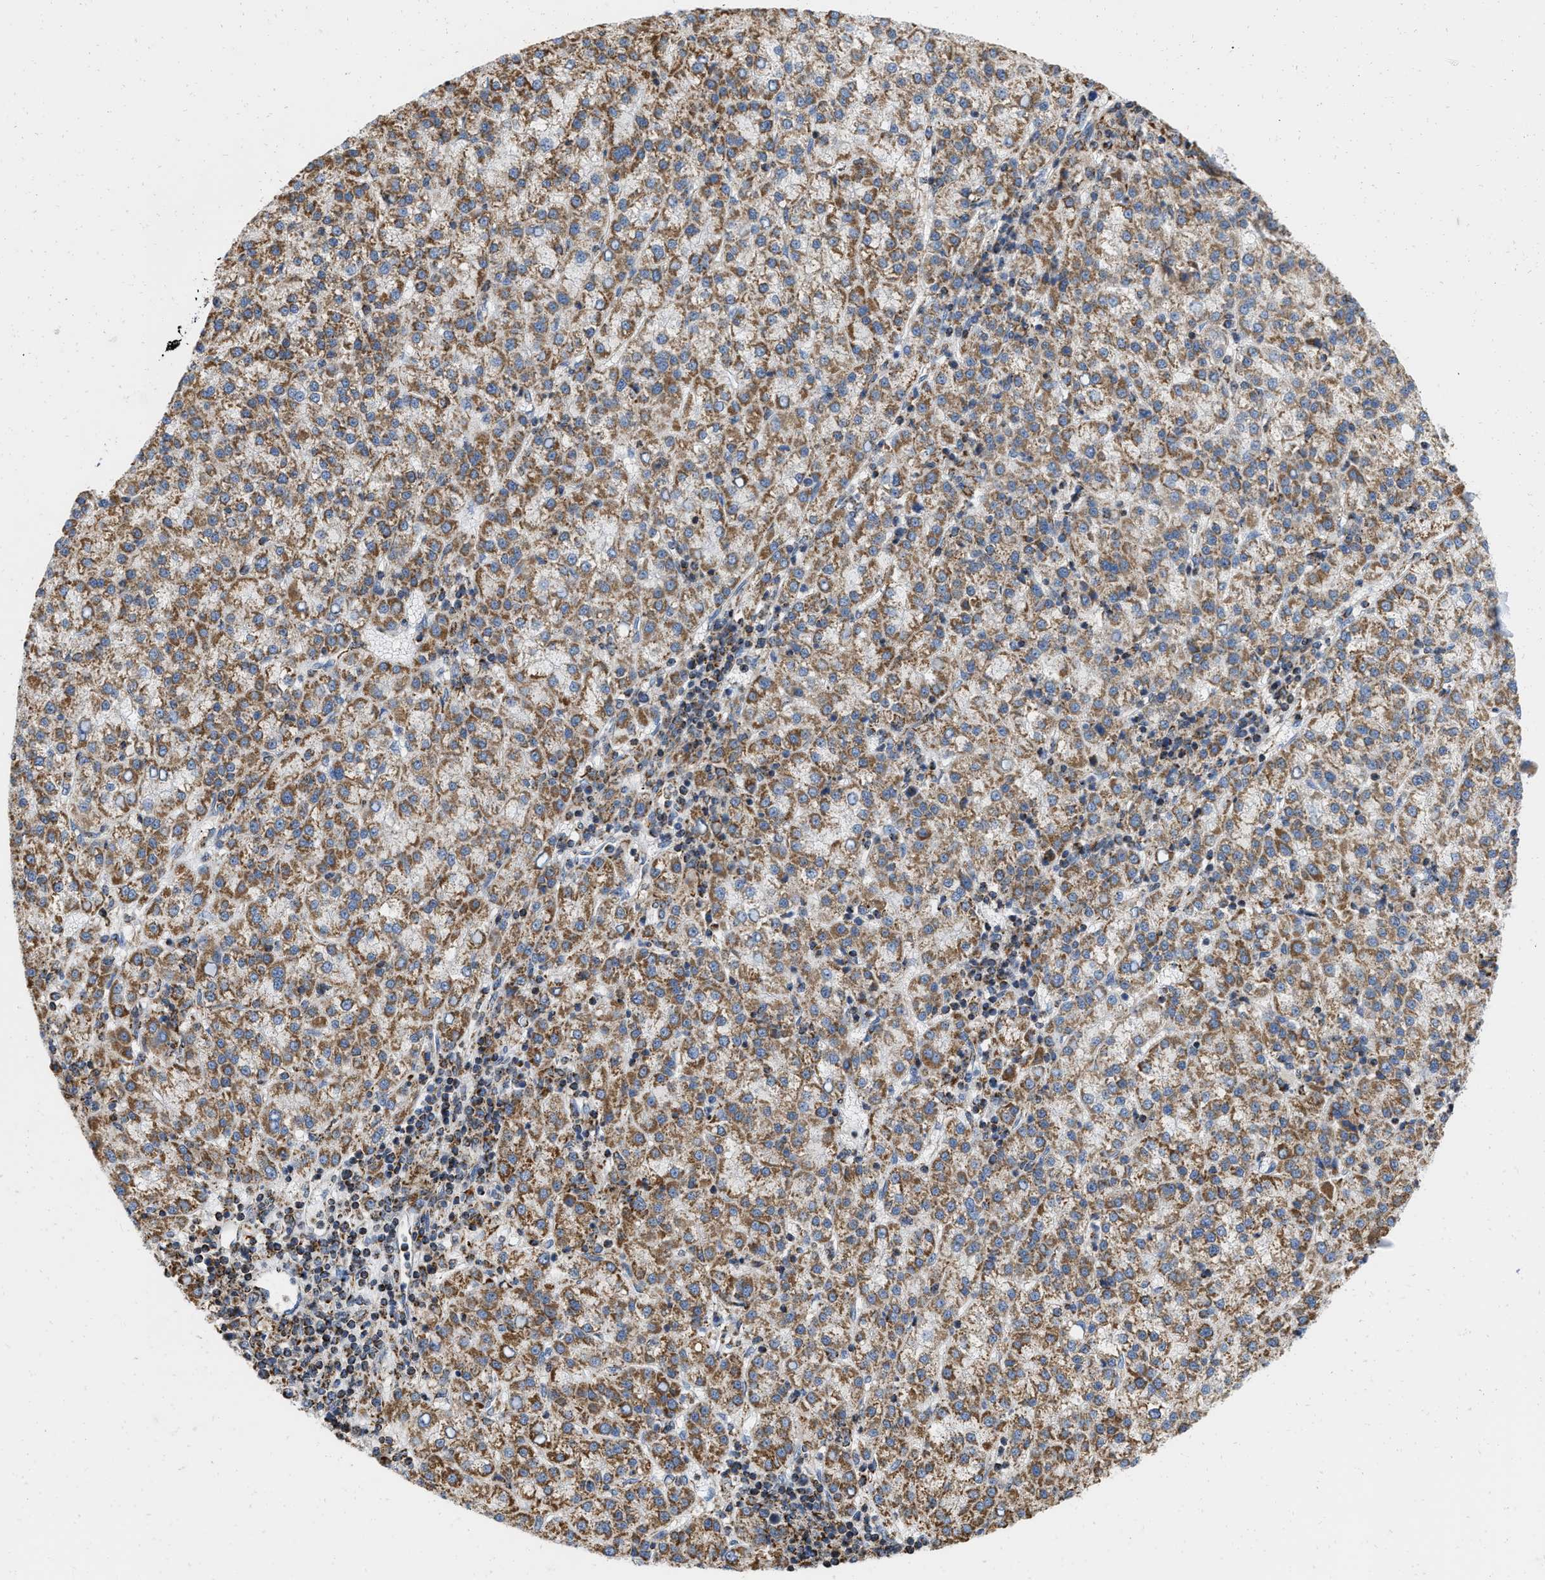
{"staining": {"intensity": "moderate", "quantity": ">75%", "location": "cytoplasmic/membranous"}, "tissue": "liver cancer", "cell_type": "Tumor cells", "image_type": "cancer", "snomed": [{"axis": "morphology", "description": "Carcinoma, Hepatocellular, NOS"}, {"axis": "topography", "description": "Liver"}], "caption": "A micrograph of human hepatocellular carcinoma (liver) stained for a protein exhibits moderate cytoplasmic/membranous brown staining in tumor cells.", "gene": "GRB10", "patient": {"sex": "female", "age": 58}}